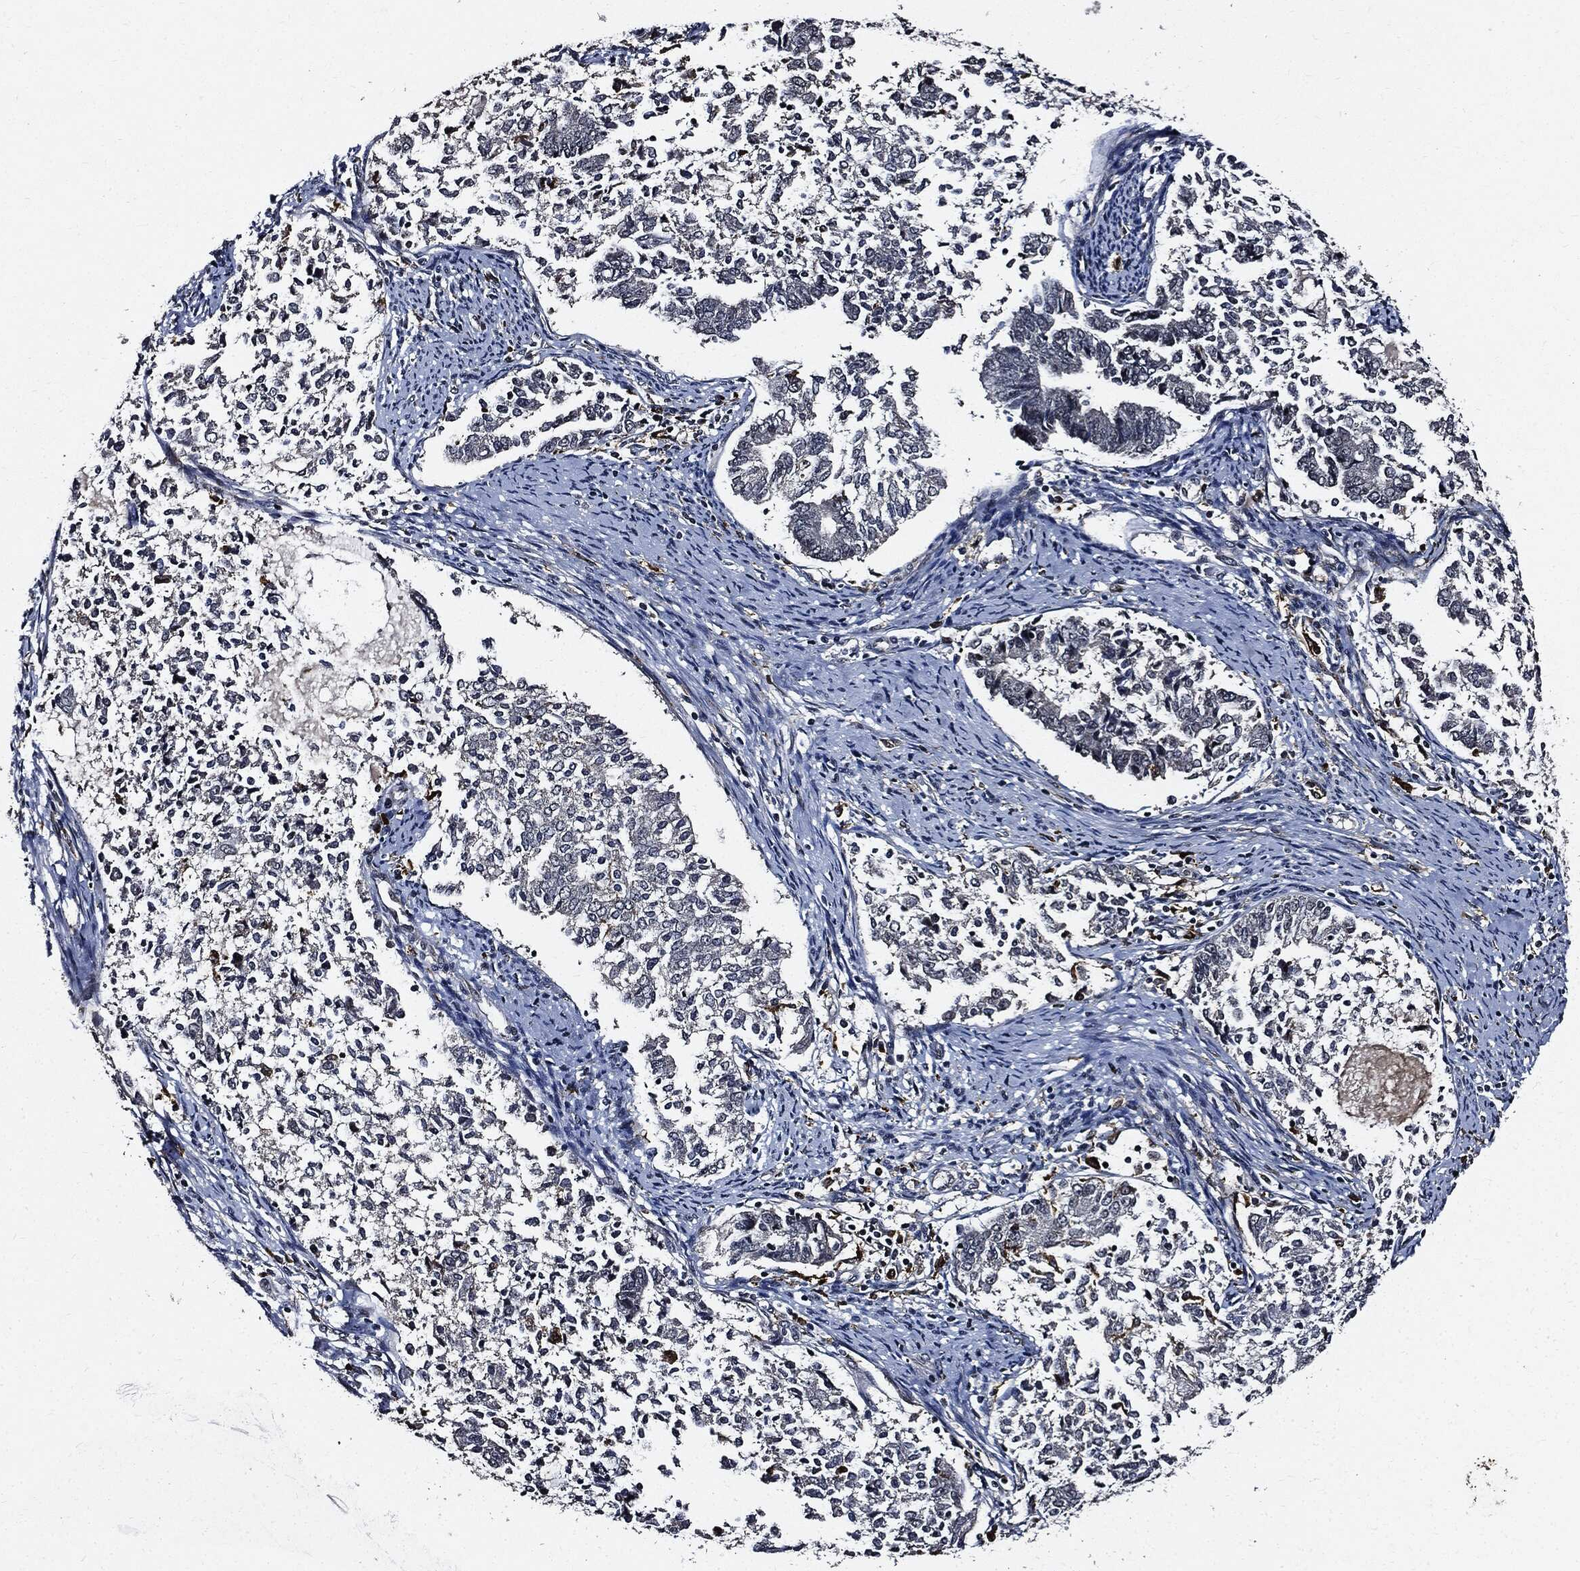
{"staining": {"intensity": "negative", "quantity": "none", "location": "none"}, "tissue": "endometrial cancer", "cell_type": "Tumor cells", "image_type": "cancer", "snomed": [{"axis": "morphology", "description": "Adenocarcinoma, NOS"}, {"axis": "topography", "description": "Endometrium"}], "caption": "Immunohistochemical staining of human adenocarcinoma (endometrial) shows no significant staining in tumor cells.", "gene": "SUGT1", "patient": {"sex": "female", "age": 65}}